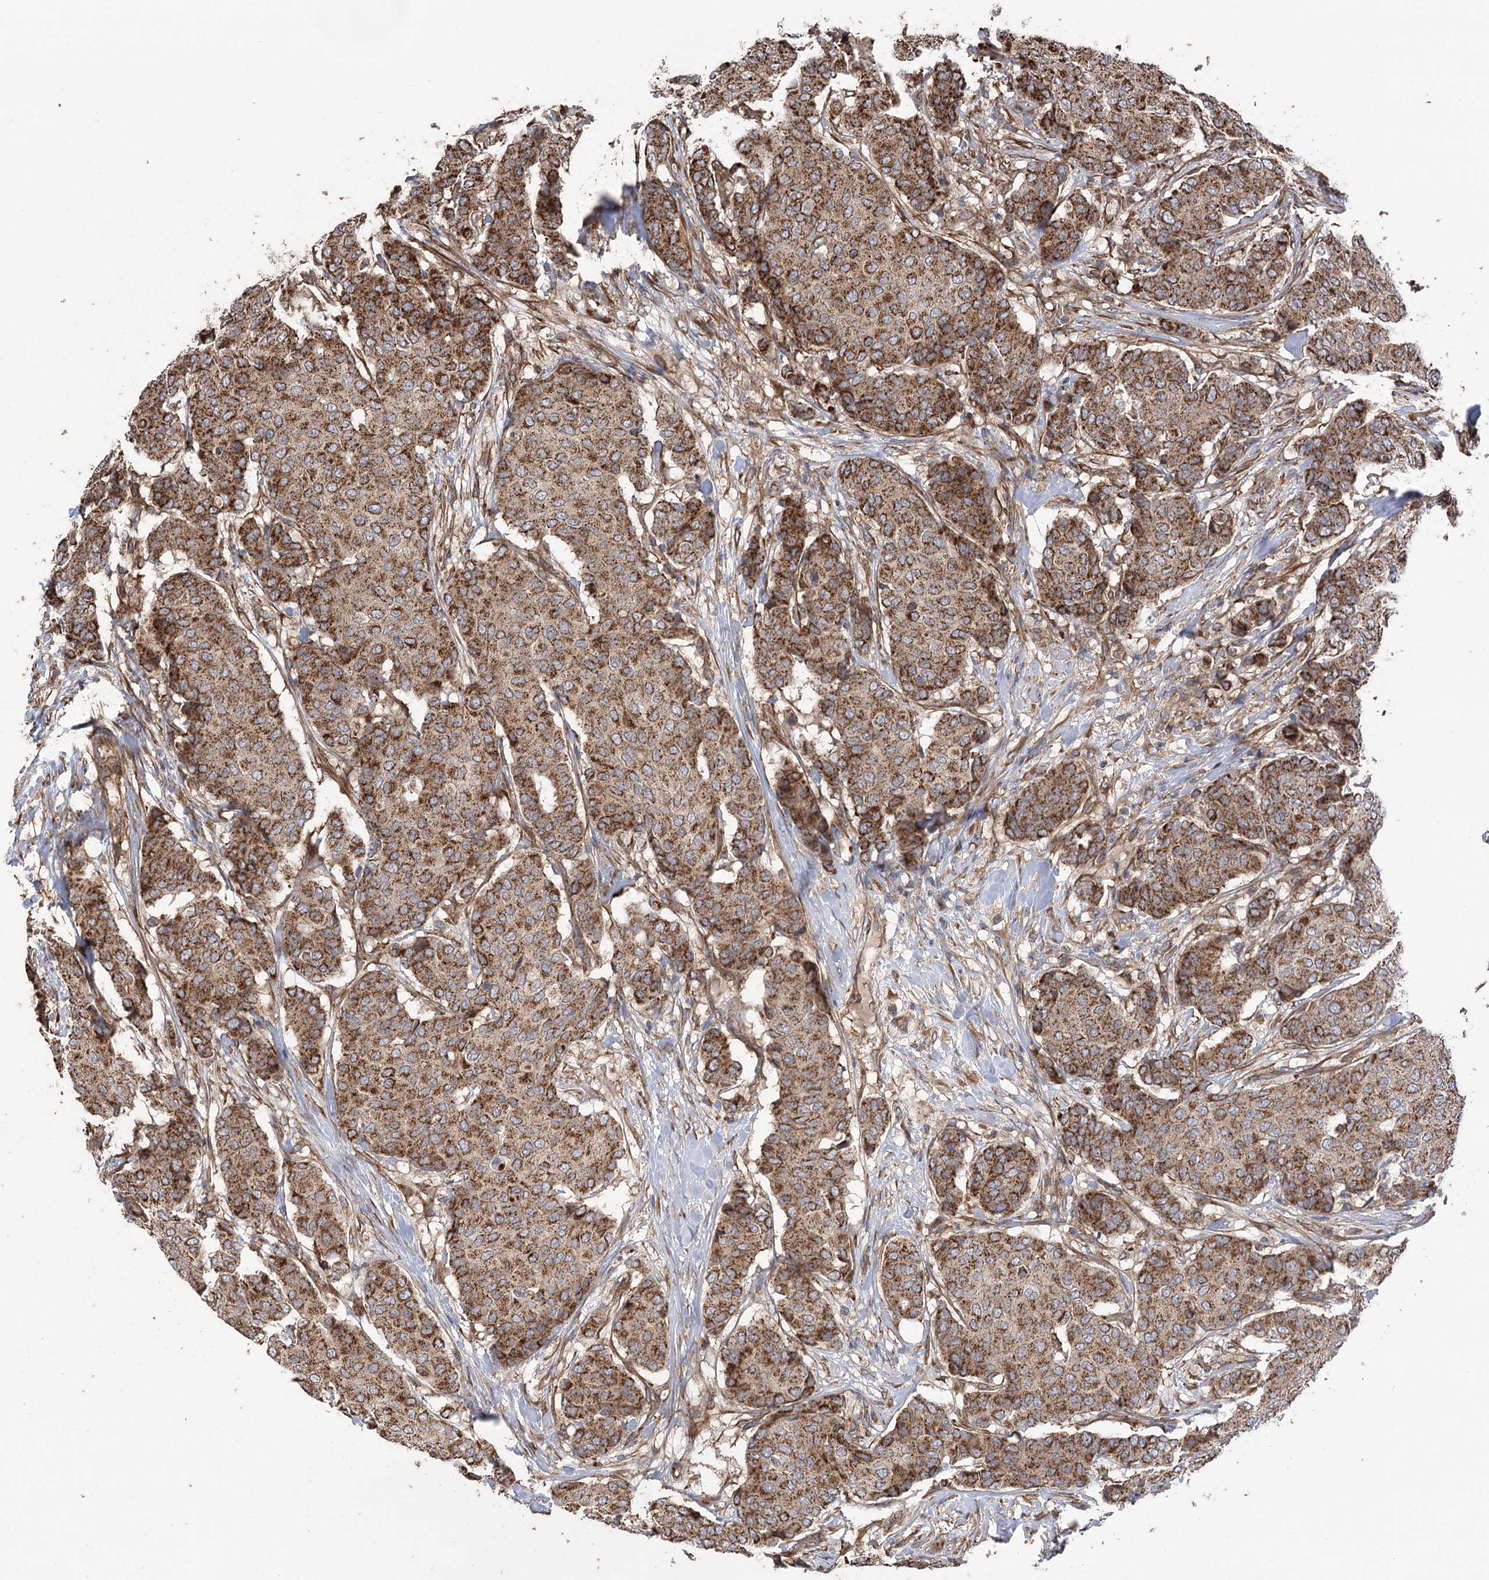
{"staining": {"intensity": "strong", "quantity": ">75%", "location": "cytoplasmic/membranous"}, "tissue": "breast cancer", "cell_type": "Tumor cells", "image_type": "cancer", "snomed": [{"axis": "morphology", "description": "Duct carcinoma"}, {"axis": "topography", "description": "Breast"}], "caption": "Tumor cells reveal high levels of strong cytoplasmic/membranous expression in about >75% of cells in human breast cancer. (Brightfield microscopy of DAB IHC at high magnification).", "gene": "RWDD4", "patient": {"sex": "female", "age": 75}}